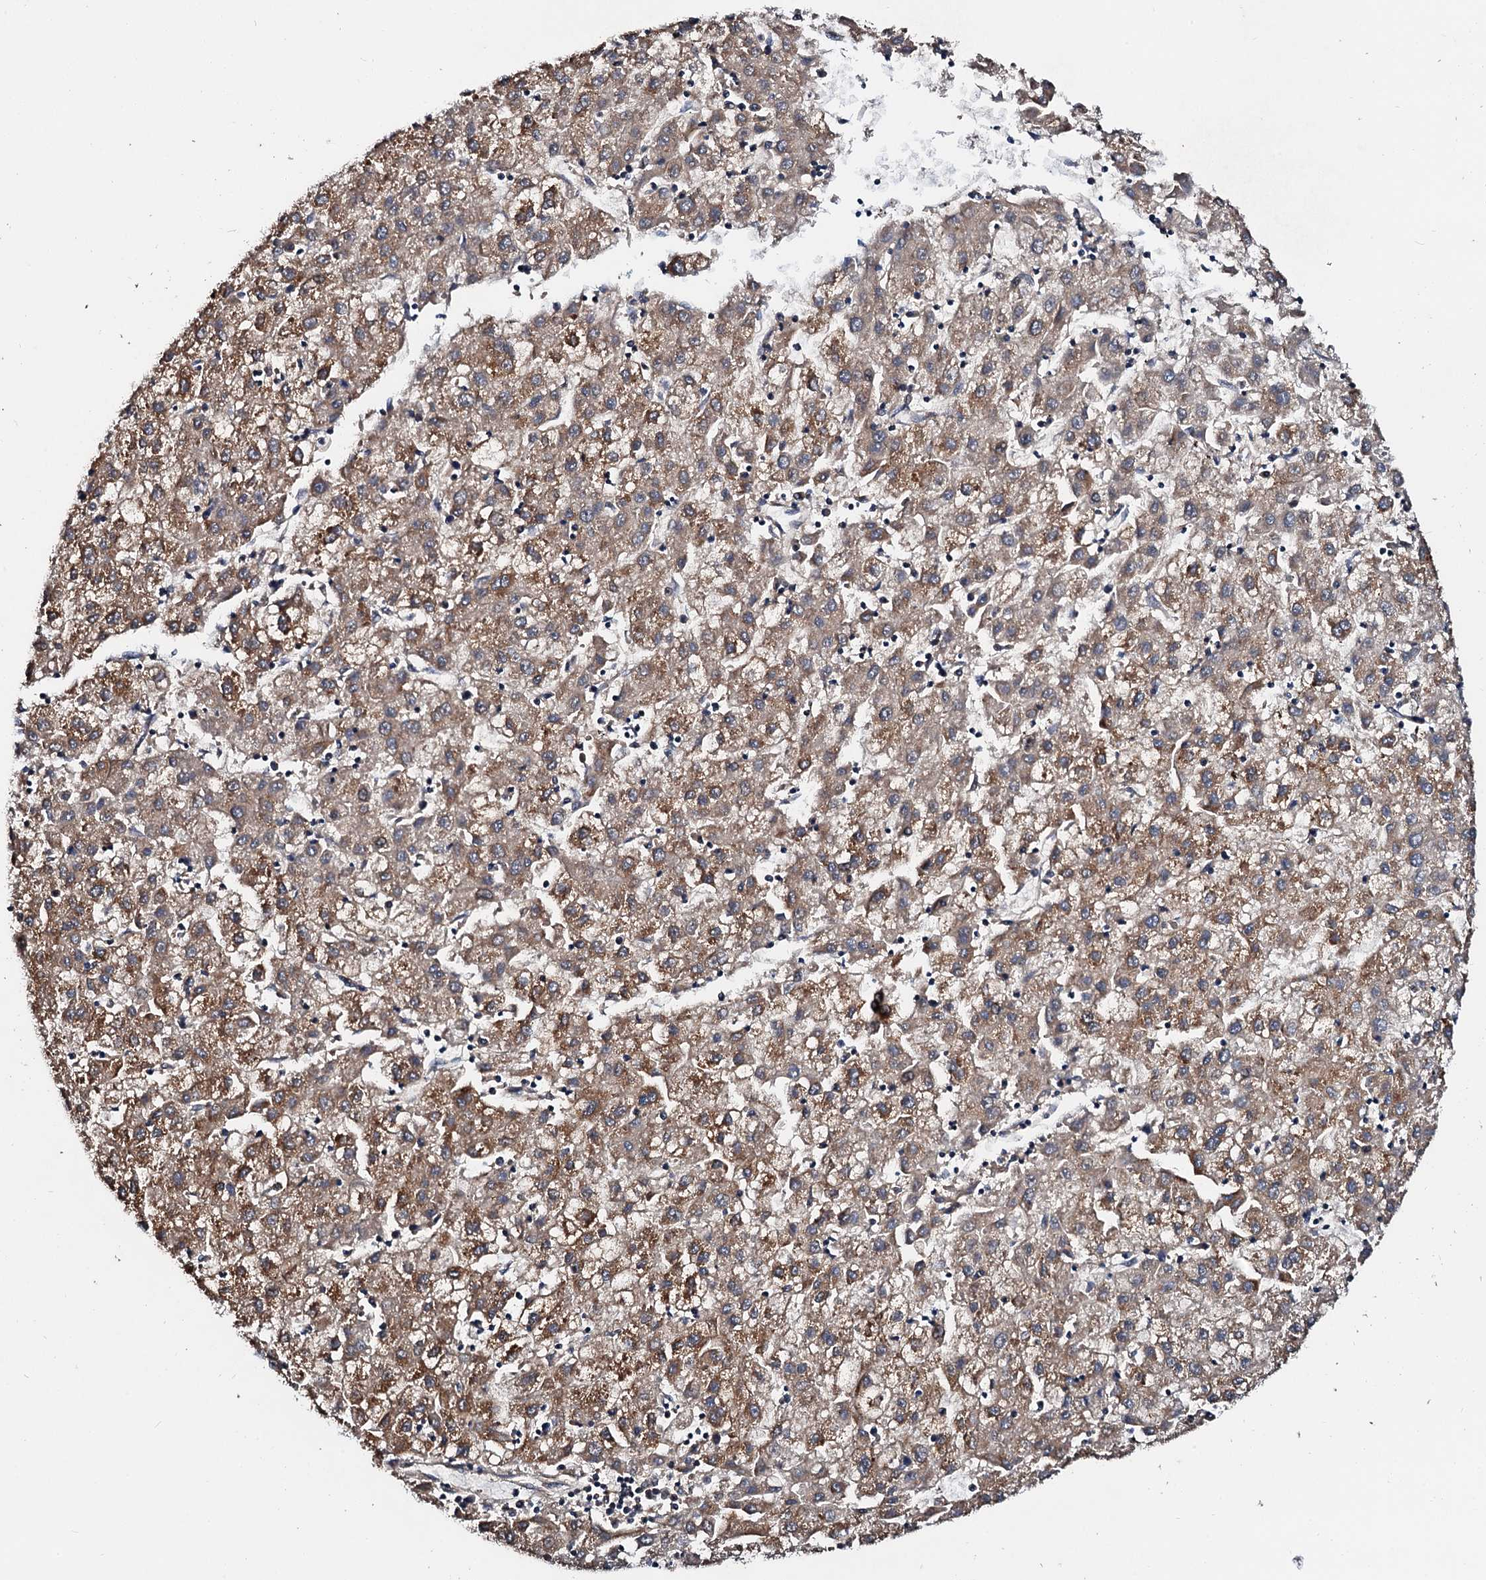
{"staining": {"intensity": "moderate", "quantity": ">75%", "location": "cytoplasmic/membranous"}, "tissue": "liver cancer", "cell_type": "Tumor cells", "image_type": "cancer", "snomed": [{"axis": "morphology", "description": "Carcinoma, Hepatocellular, NOS"}, {"axis": "topography", "description": "Liver"}], "caption": "A photomicrograph of human hepatocellular carcinoma (liver) stained for a protein reveals moderate cytoplasmic/membranous brown staining in tumor cells. Ihc stains the protein in brown and the nuclei are stained blue.", "gene": "FIBIN", "patient": {"sex": "male", "age": 72}}